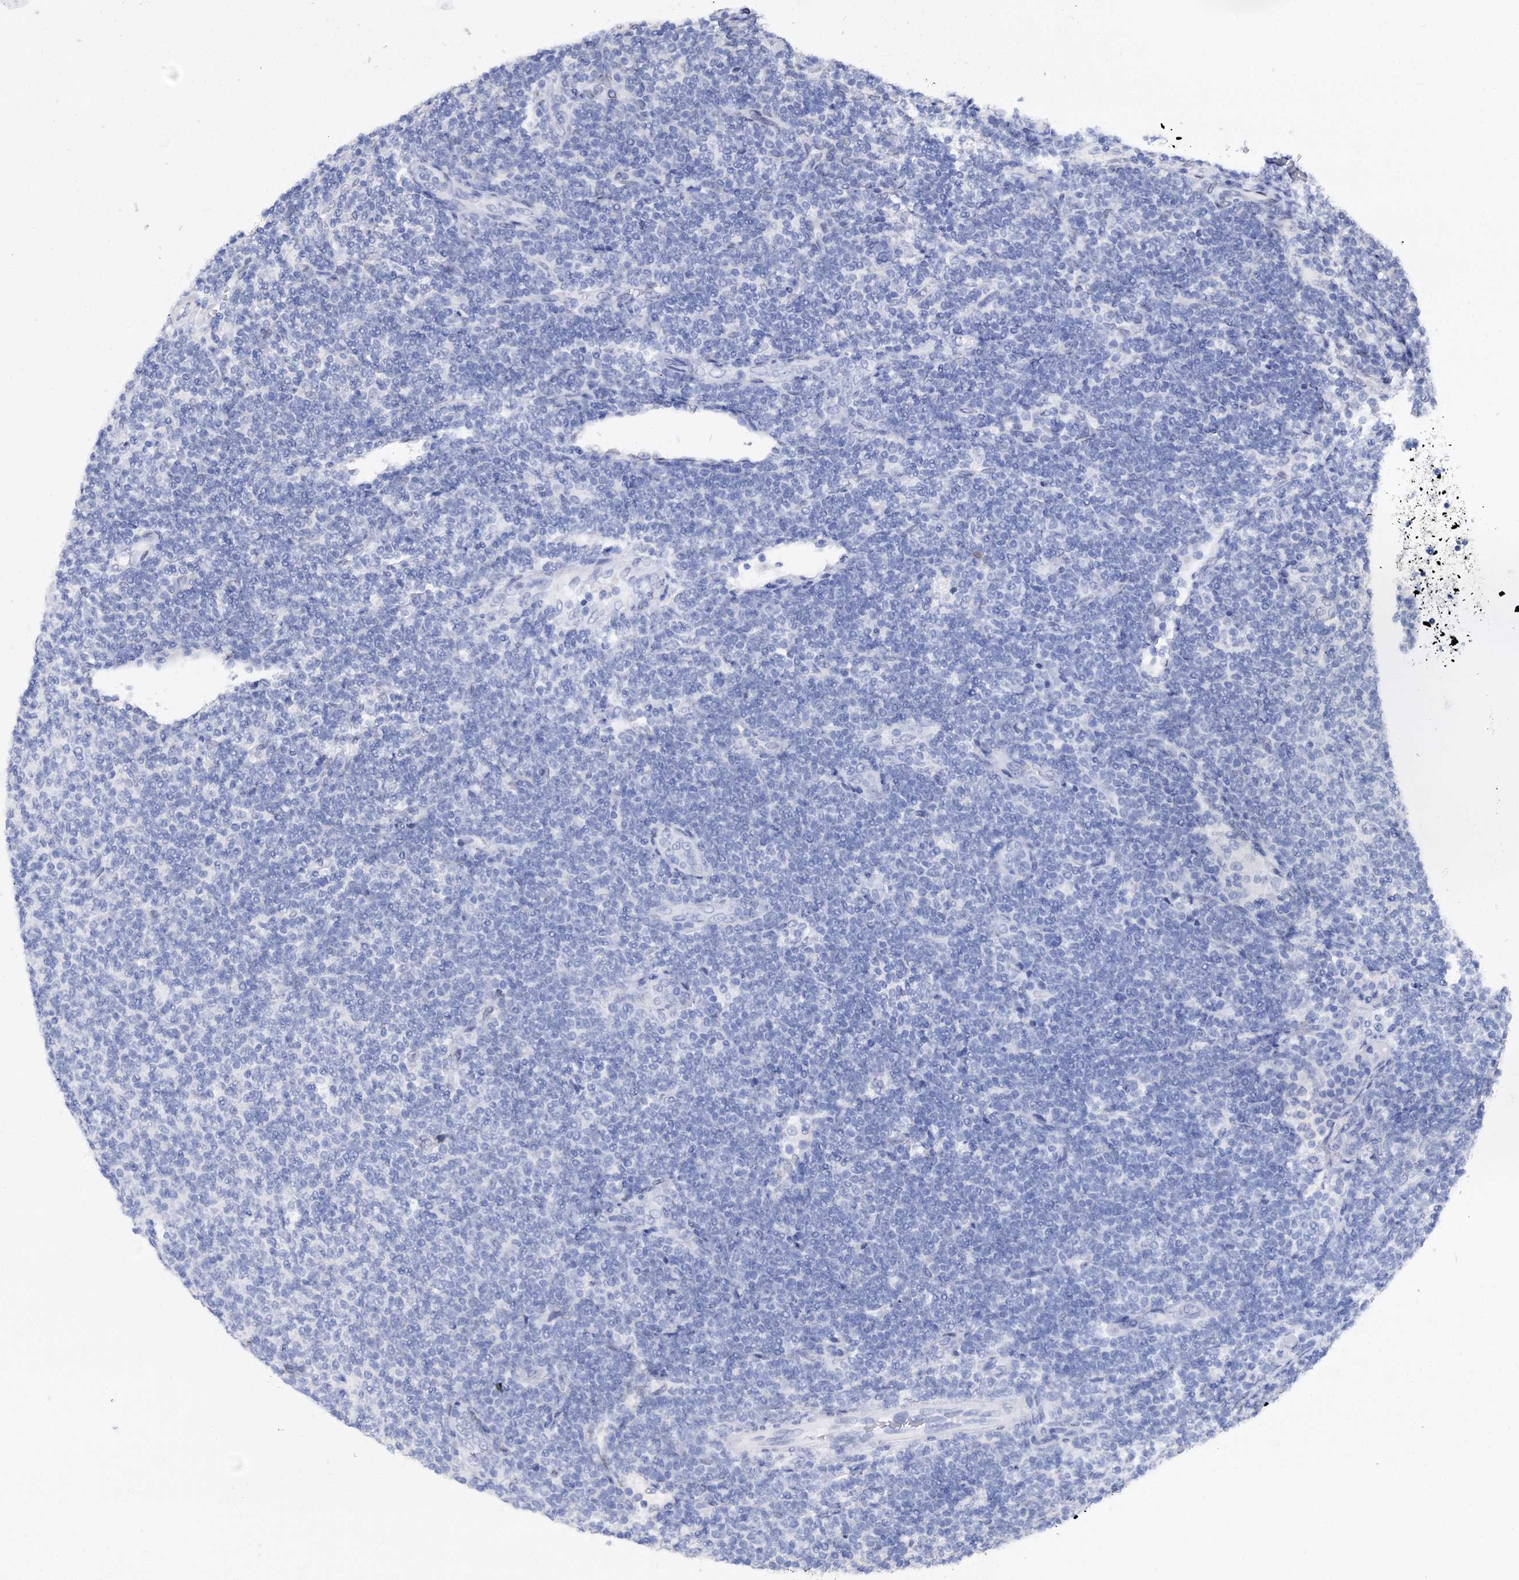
{"staining": {"intensity": "negative", "quantity": "none", "location": "none"}, "tissue": "lymphoma", "cell_type": "Tumor cells", "image_type": "cancer", "snomed": [{"axis": "morphology", "description": "Malignant lymphoma, non-Hodgkin's type, Low grade"}, {"axis": "topography", "description": "Lymph node"}], "caption": "This is a image of IHC staining of low-grade malignant lymphoma, non-Hodgkin's type, which shows no expression in tumor cells.", "gene": "TMEM201", "patient": {"sex": "male", "age": 66}}